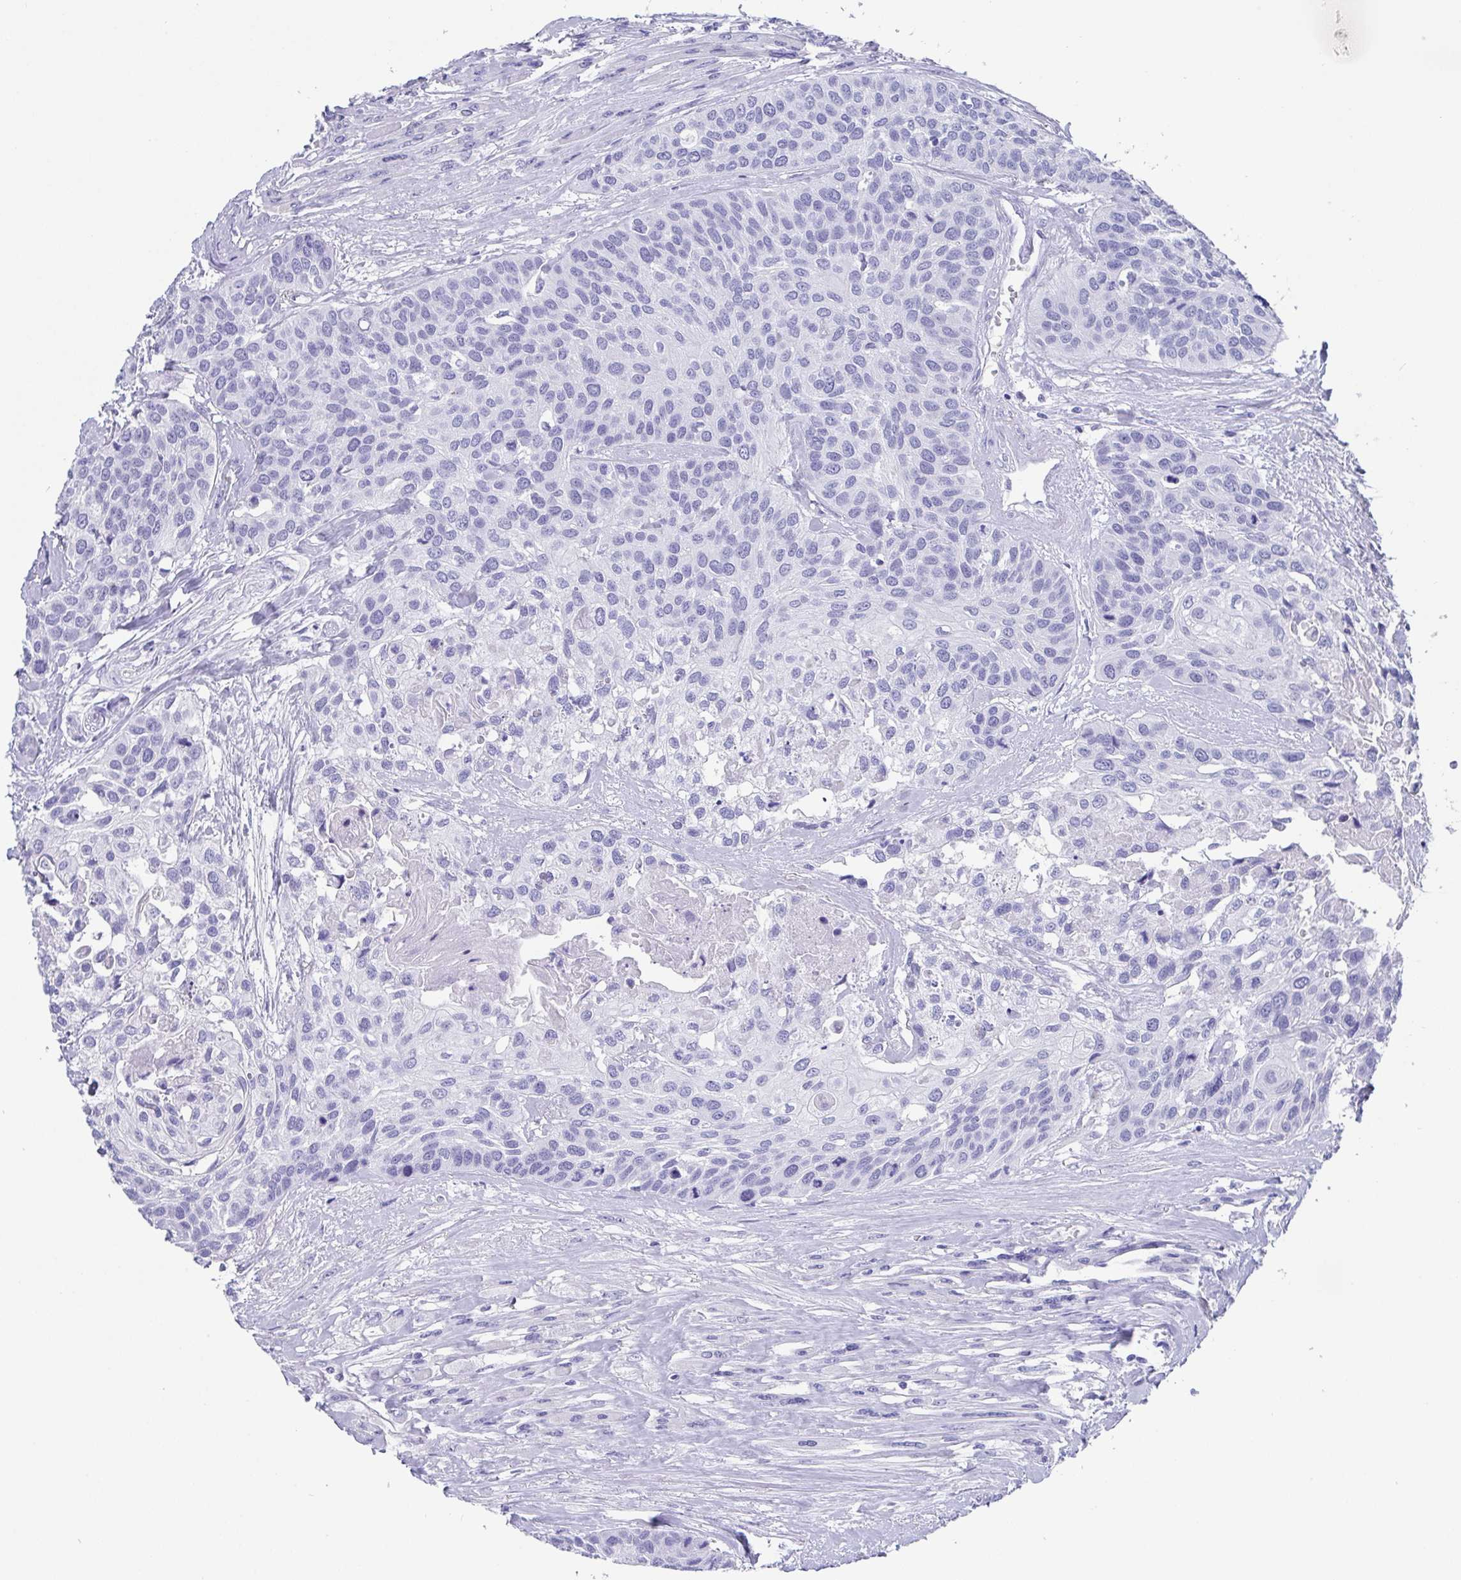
{"staining": {"intensity": "negative", "quantity": "none", "location": "none"}, "tissue": "head and neck cancer", "cell_type": "Tumor cells", "image_type": "cancer", "snomed": [{"axis": "morphology", "description": "Squamous cell carcinoma, NOS"}, {"axis": "topography", "description": "Head-Neck"}], "caption": "Image shows no significant protein staining in tumor cells of head and neck cancer (squamous cell carcinoma).", "gene": "SCGN", "patient": {"sex": "female", "age": 50}}